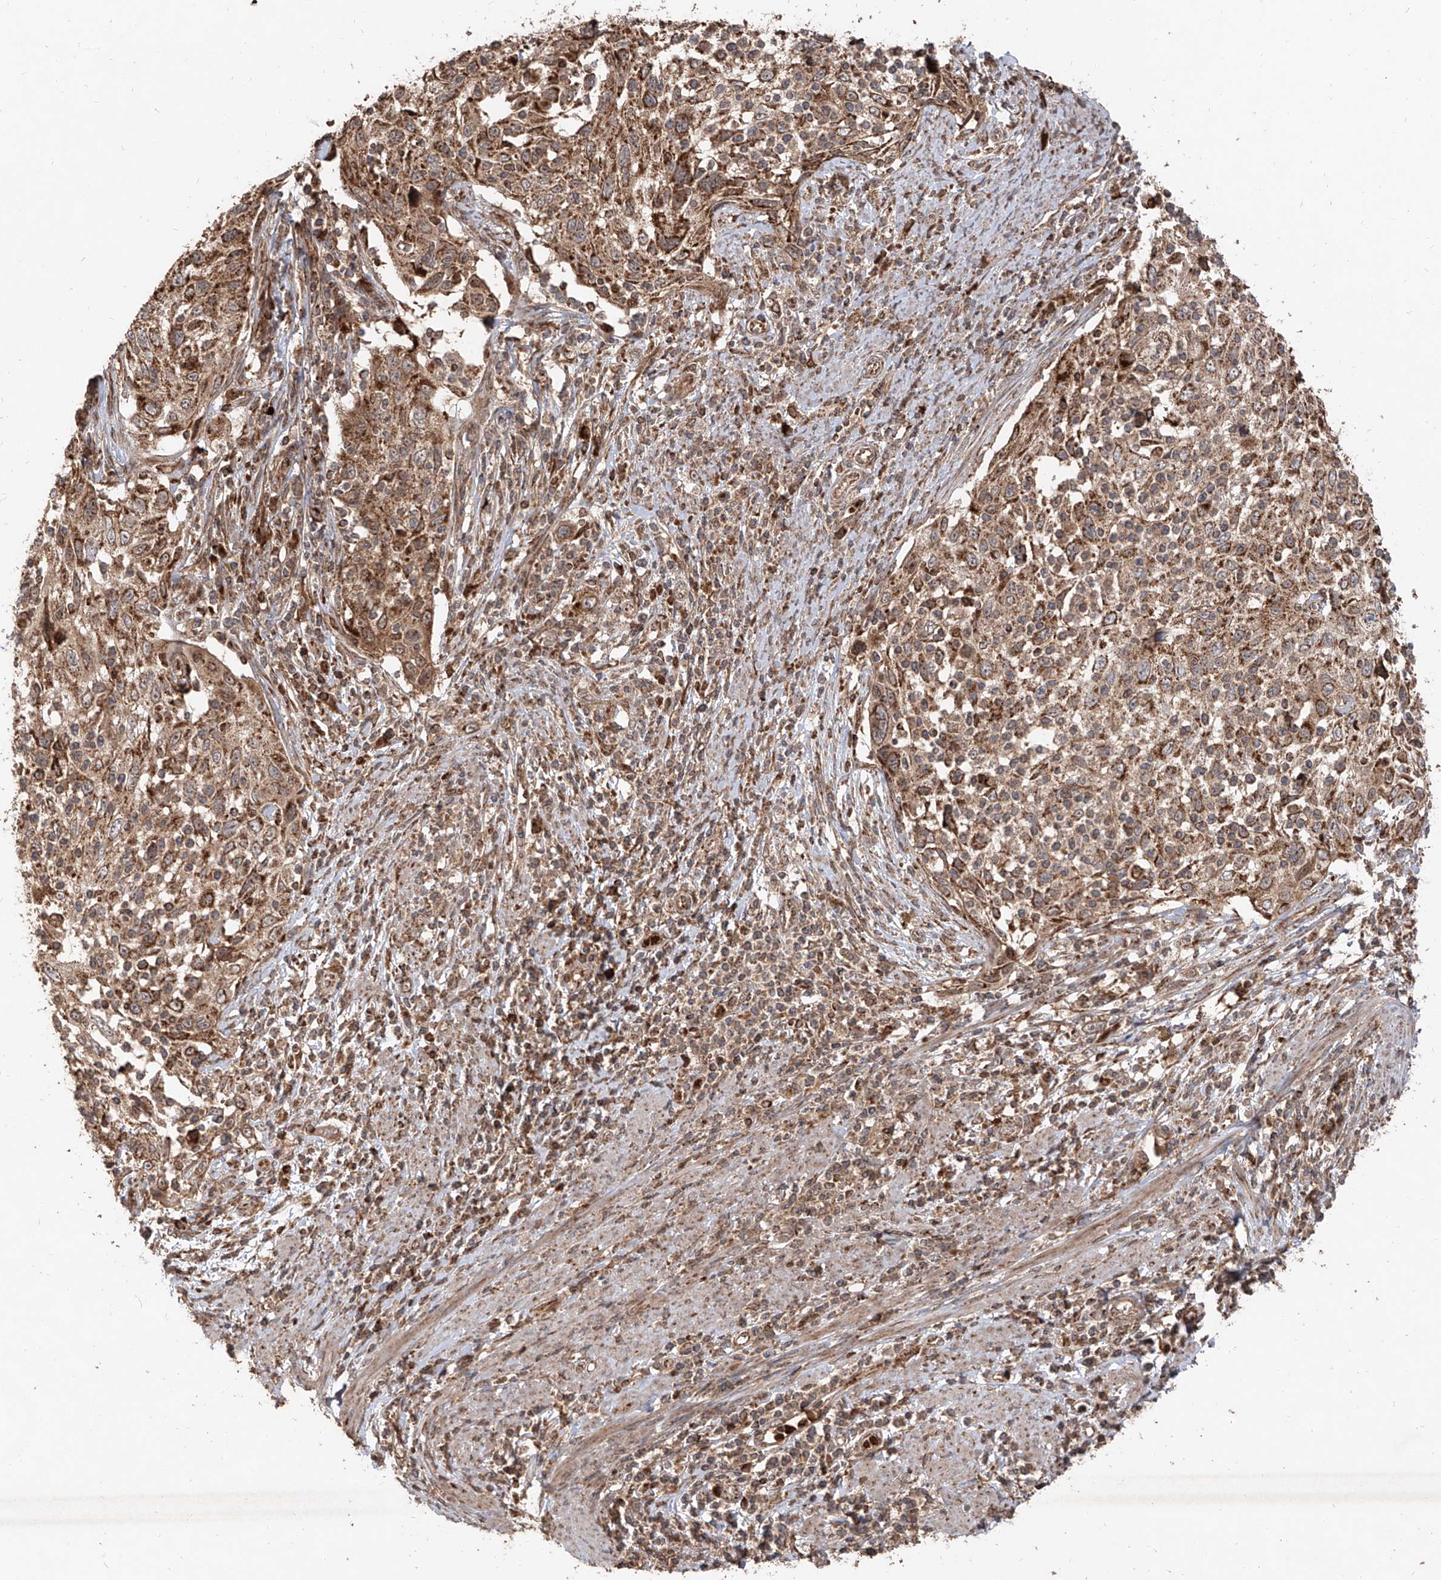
{"staining": {"intensity": "strong", "quantity": ">75%", "location": "cytoplasmic/membranous"}, "tissue": "cervical cancer", "cell_type": "Tumor cells", "image_type": "cancer", "snomed": [{"axis": "morphology", "description": "Squamous cell carcinoma, NOS"}, {"axis": "topography", "description": "Cervix"}], "caption": "Immunohistochemical staining of human squamous cell carcinoma (cervical) reveals high levels of strong cytoplasmic/membranous positivity in about >75% of tumor cells.", "gene": "AIM2", "patient": {"sex": "female", "age": 70}}